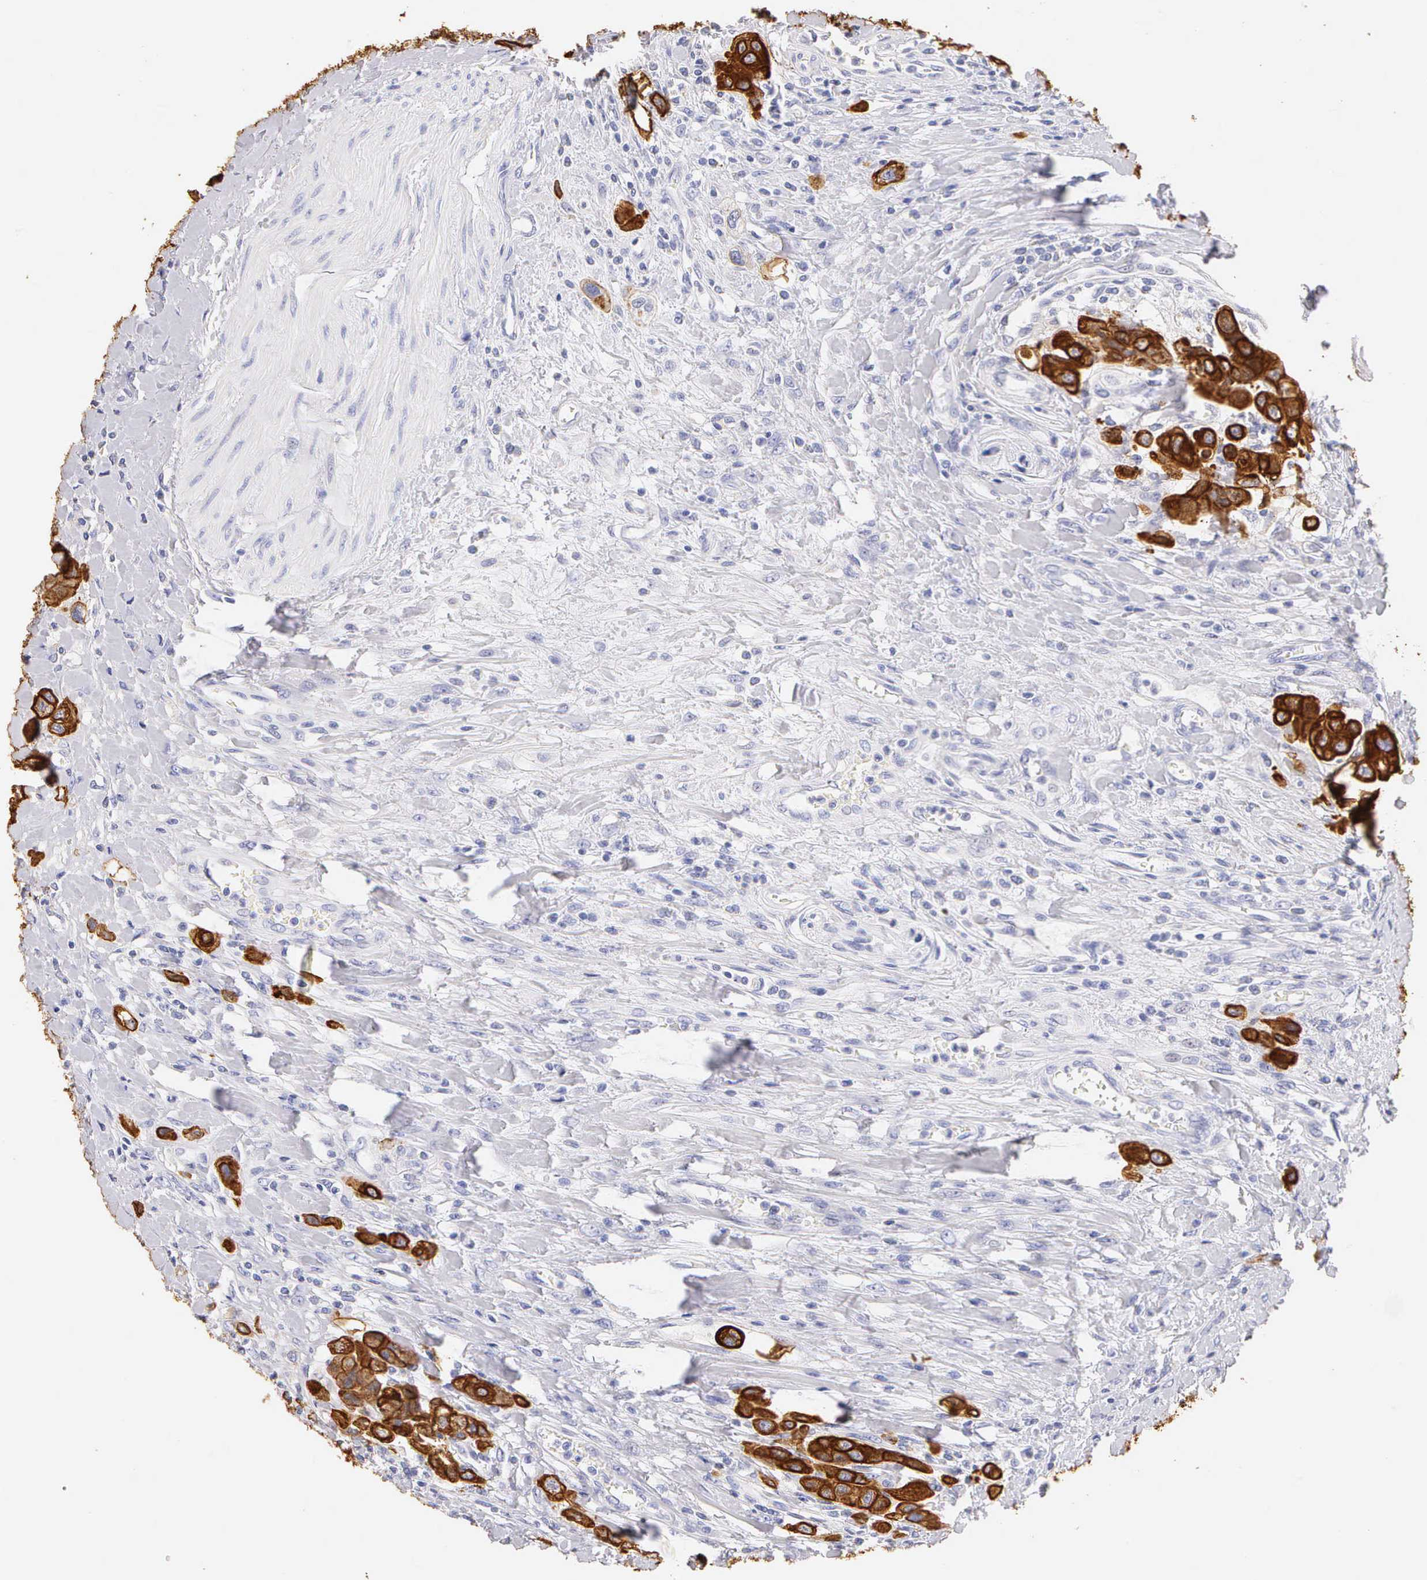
{"staining": {"intensity": "strong", "quantity": ">75%", "location": "cytoplasmic/membranous"}, "tissue": "urothelial cancer", "cell_type": "Tumor cells", "image_type": "cancer", "snomed": [{"axis": "morphology", "description": "Urothelial carcinoma, High grade"}, {"axis": "topography", "description": "Urinary bladder"}], "caption": "This is a photomicrograph of immunohistochemistry (IHC) staining of urothelial cancer, which shows strong staining in the cytoplasmic/membranous of tumor cells.", "gene": "KRT17", "patient": {"sex": "male", "age": 50}}